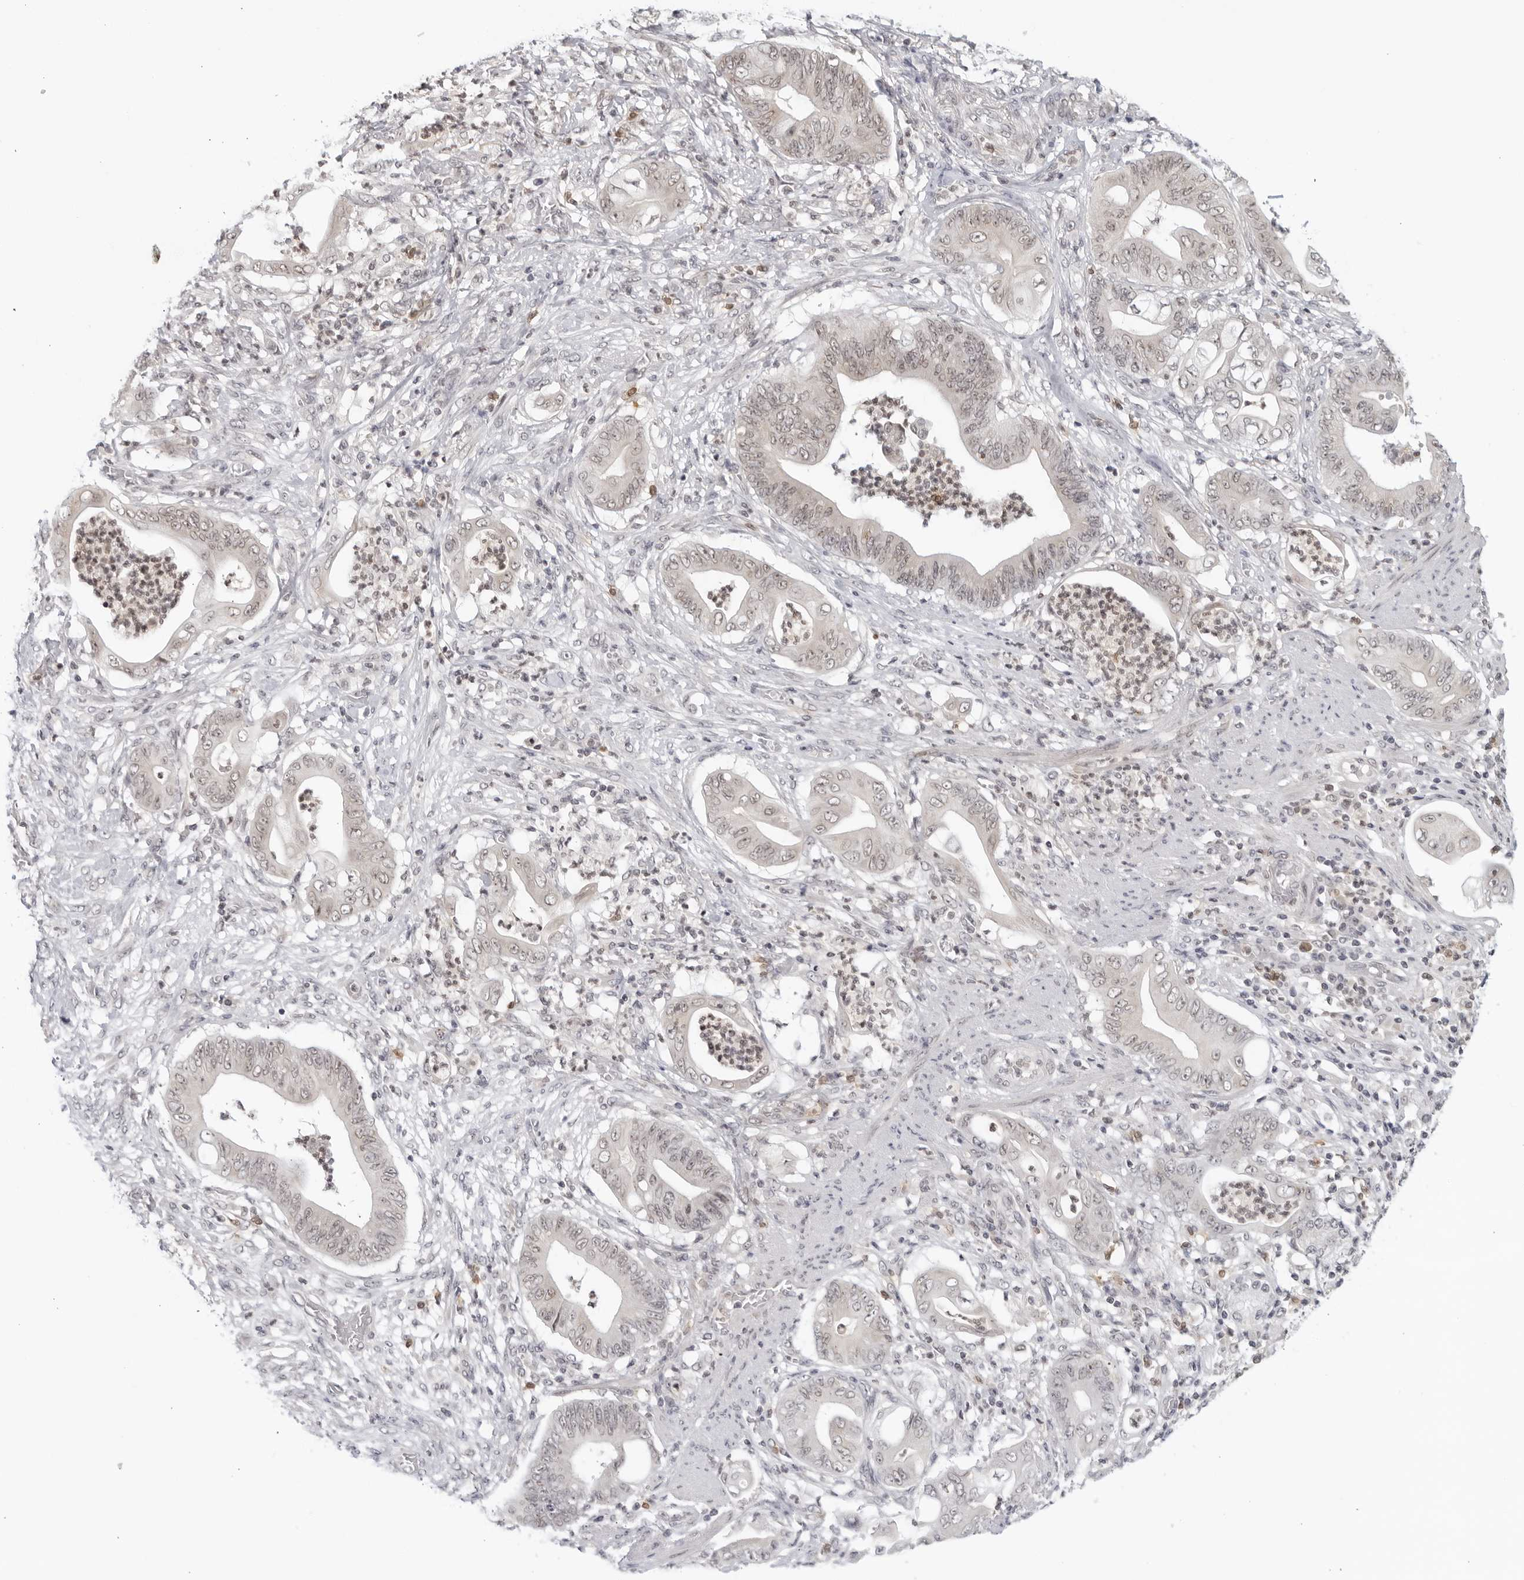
{"staining": {"intensity": "weak", "quantity": "<25%", "location": "nuclear"}, "tissue": "stomach cancer", "cell_type": "Tumor cells", "image_type": "cancer", "snomed": [{"axis": "morphology", "description": "Adenocarcinoma, NOS"}, {"axis": "topography", "description": "Stomach"}], "caption": "DAB immunohistochemical staining of stomach cancer (adenocarcinoma) demonstrates no significant positivity in tumor cells.", "gene": "RAB11FIP3", "patient": {"sex": "female", "age": 73}}